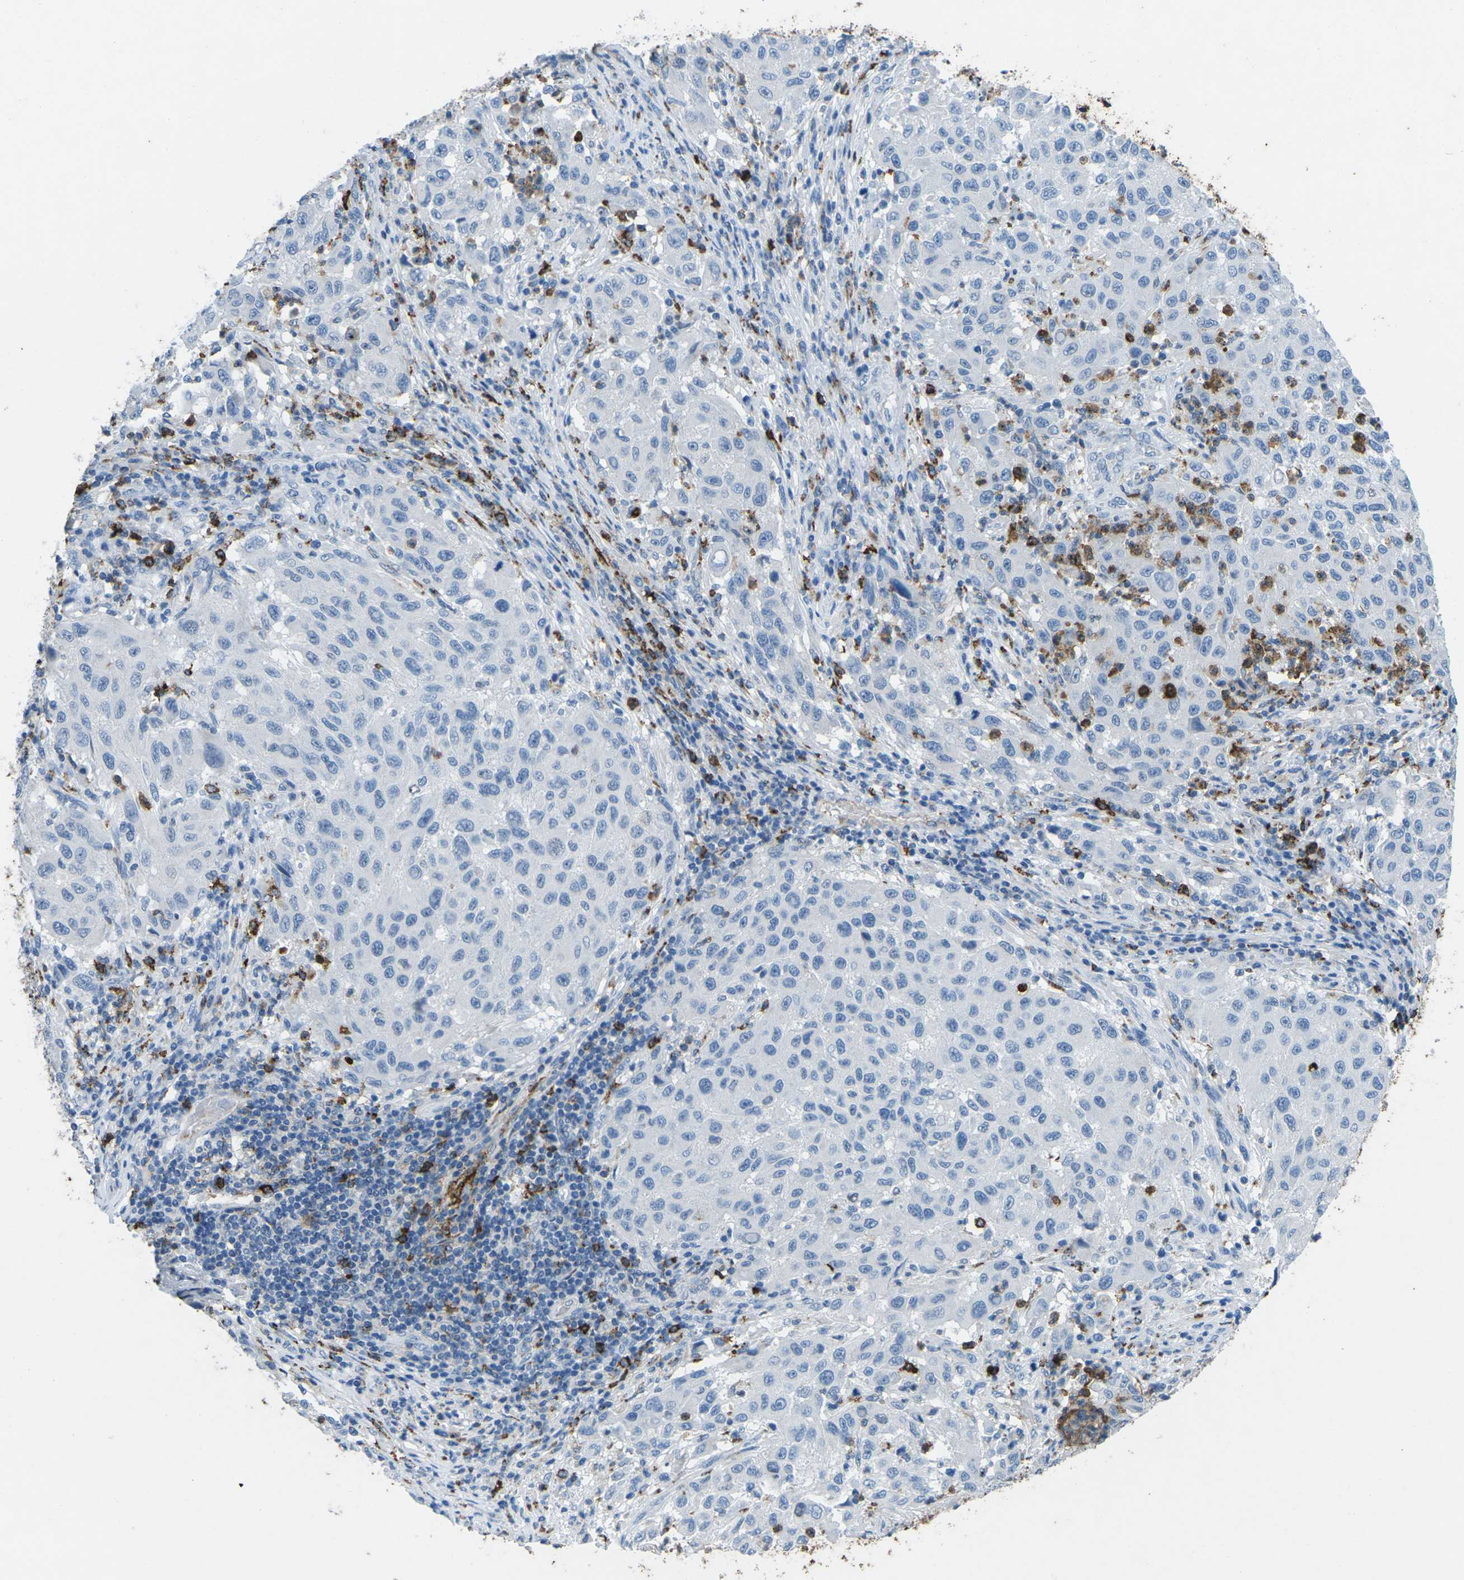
{"staining": {"intensity": "negative", "quantity": "none", "location": "none"}, "tissue": "melanoma", "cell_type": "Tumor cells", "image_type": "cancer", "snomed": [{"axis": "morphology", "description": "Malignant melanoma, Metastatic site"}, {"axis": "topography", "description": "Lymph node"}], "caption": "This is a micrograph of IHC staining of melanoma, which shows no positivity in tumor cells. (DAB immunohistochemistry (IHC) with hematoxylin counter stain).", "gene": "CTAGE1", "patient": {"sex": "male", "age": 61}}